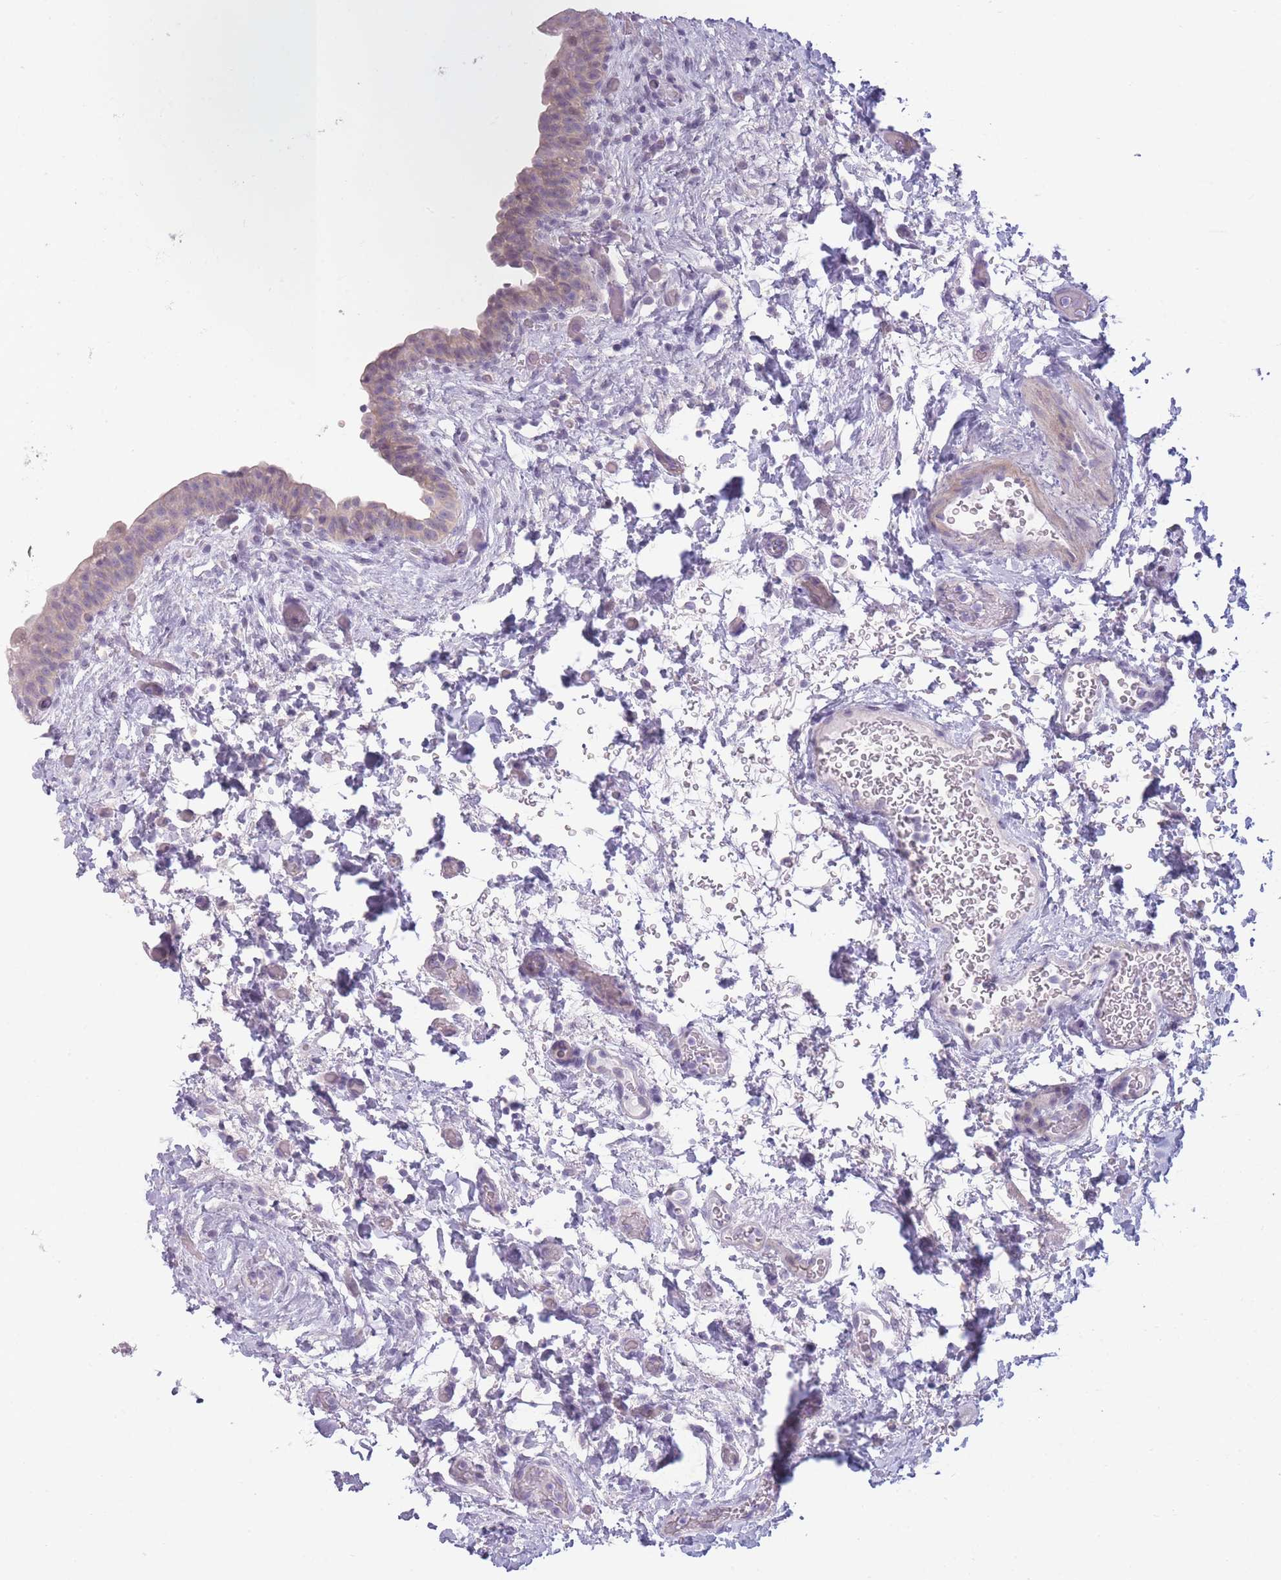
{"staining": {"intensity": "weak", "quantity": "<25%", "location": "nuclear"}, "tissue": "urinary bladder", "cell_type": "Urothelial cells", "image_type": "normal", "snomed": [{"axis": "morphology", "description": "Normal tissue, NOS"}, {"axis": "topography", "description": "Urinary bladder"}], "caption": "Immunohistochemical staining of unremarkable urinary bladder shows no significant positivity in urothelial cells. (DAB (3,3'-diaminobenzidine) immunohistochemistry (IHC), high magnification).", "gene": "TMEM236", "patient": {"sex": "male", "age": 69}}